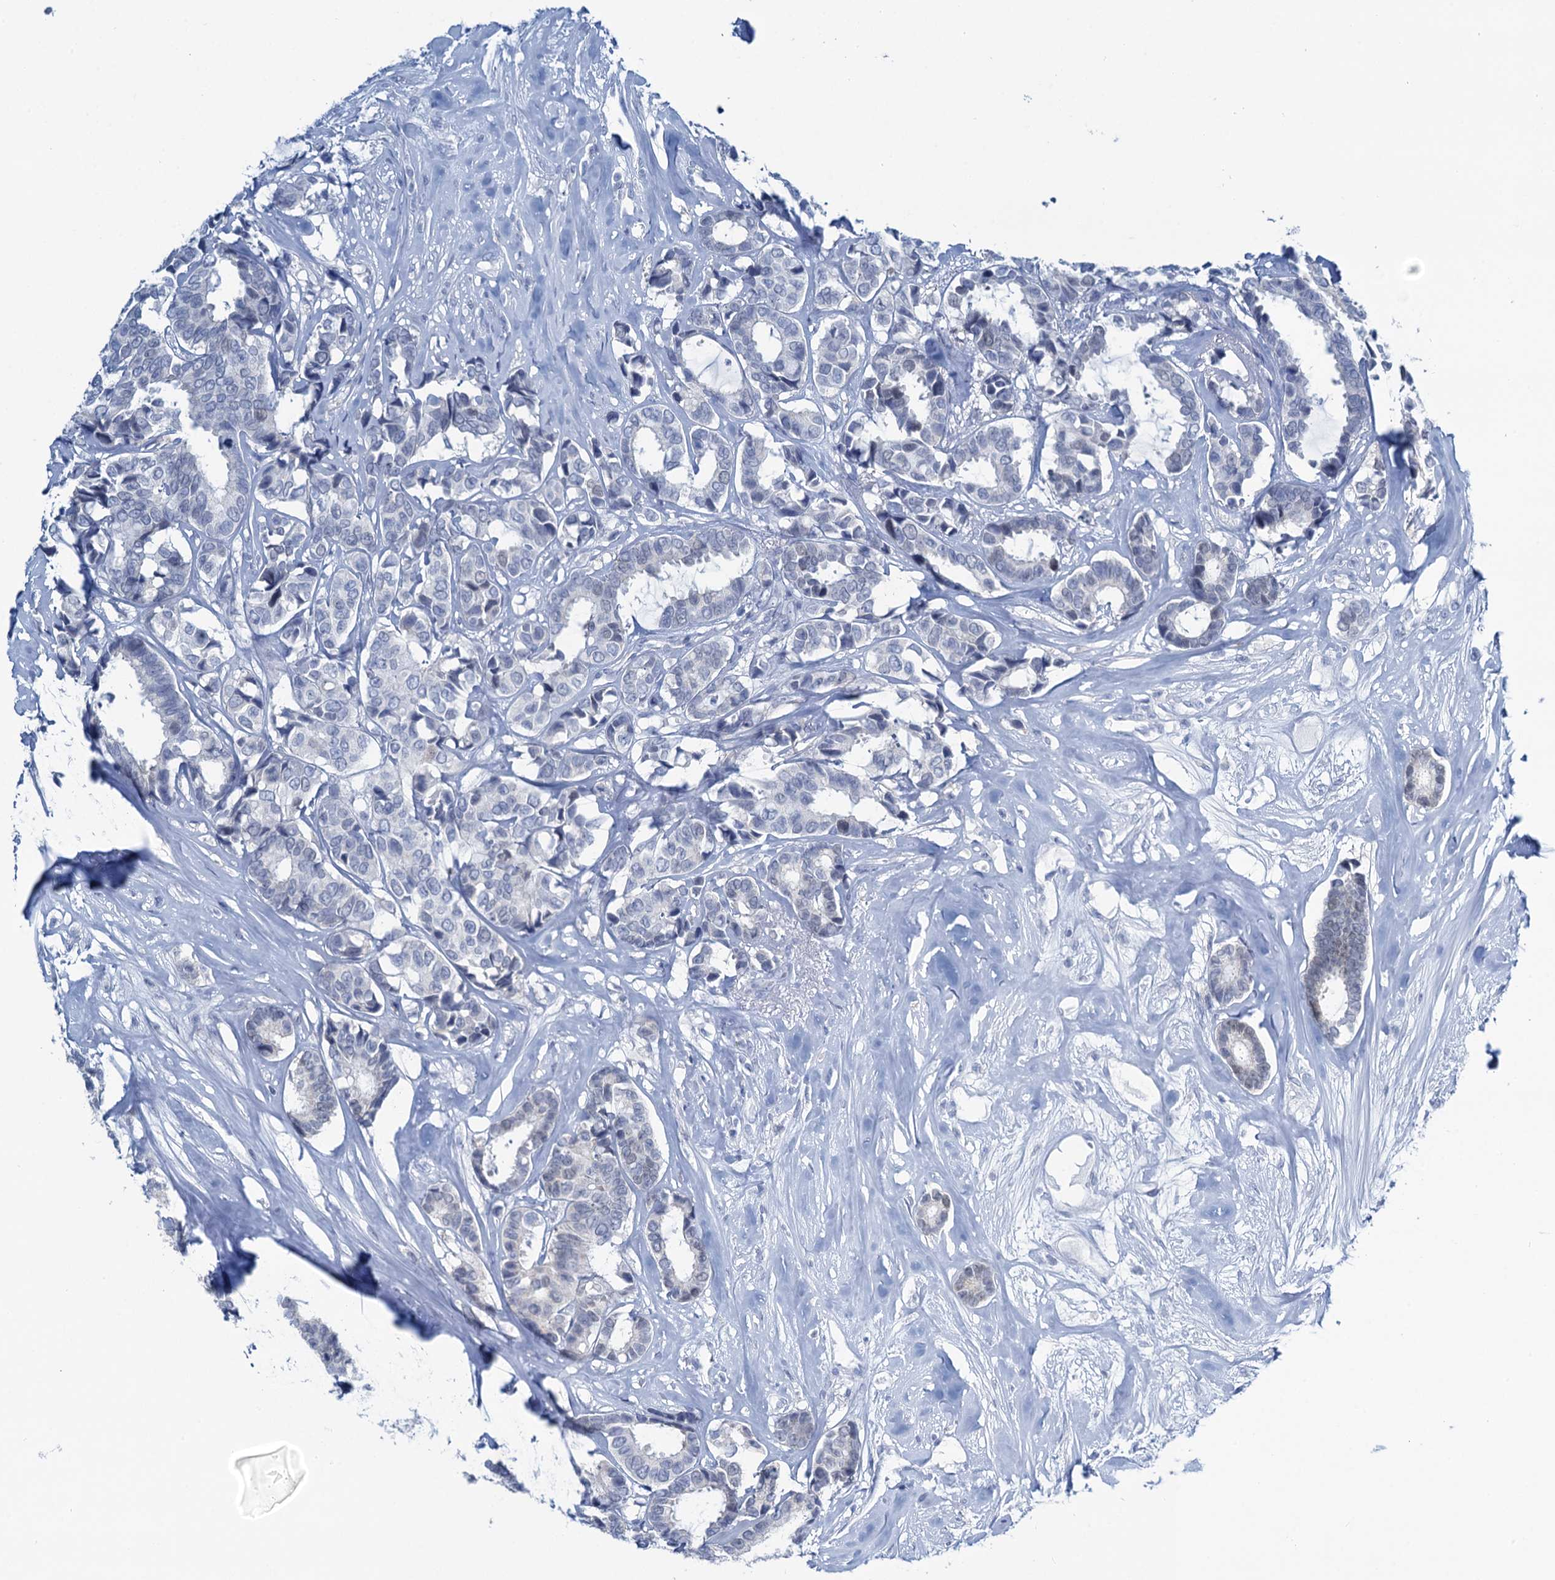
{"staining": {"intensity": "negative", "quantity": "none", "location": "none"}, "tissue": "breast cancer", "cell_type": "Tumor cells", "image_type": "cancer", "snomed": [{"axis": "morphology", "description": "Duct carcinoma"}, {"axis": "topography", "description": "Breast"}], "caption": "Immunohistochemical staining of breast infiltrating ductal carcinoma displays no significant staining in tumor cells.", "gene": "TOX3", "patient": {"sex": "female", "age": 87}}